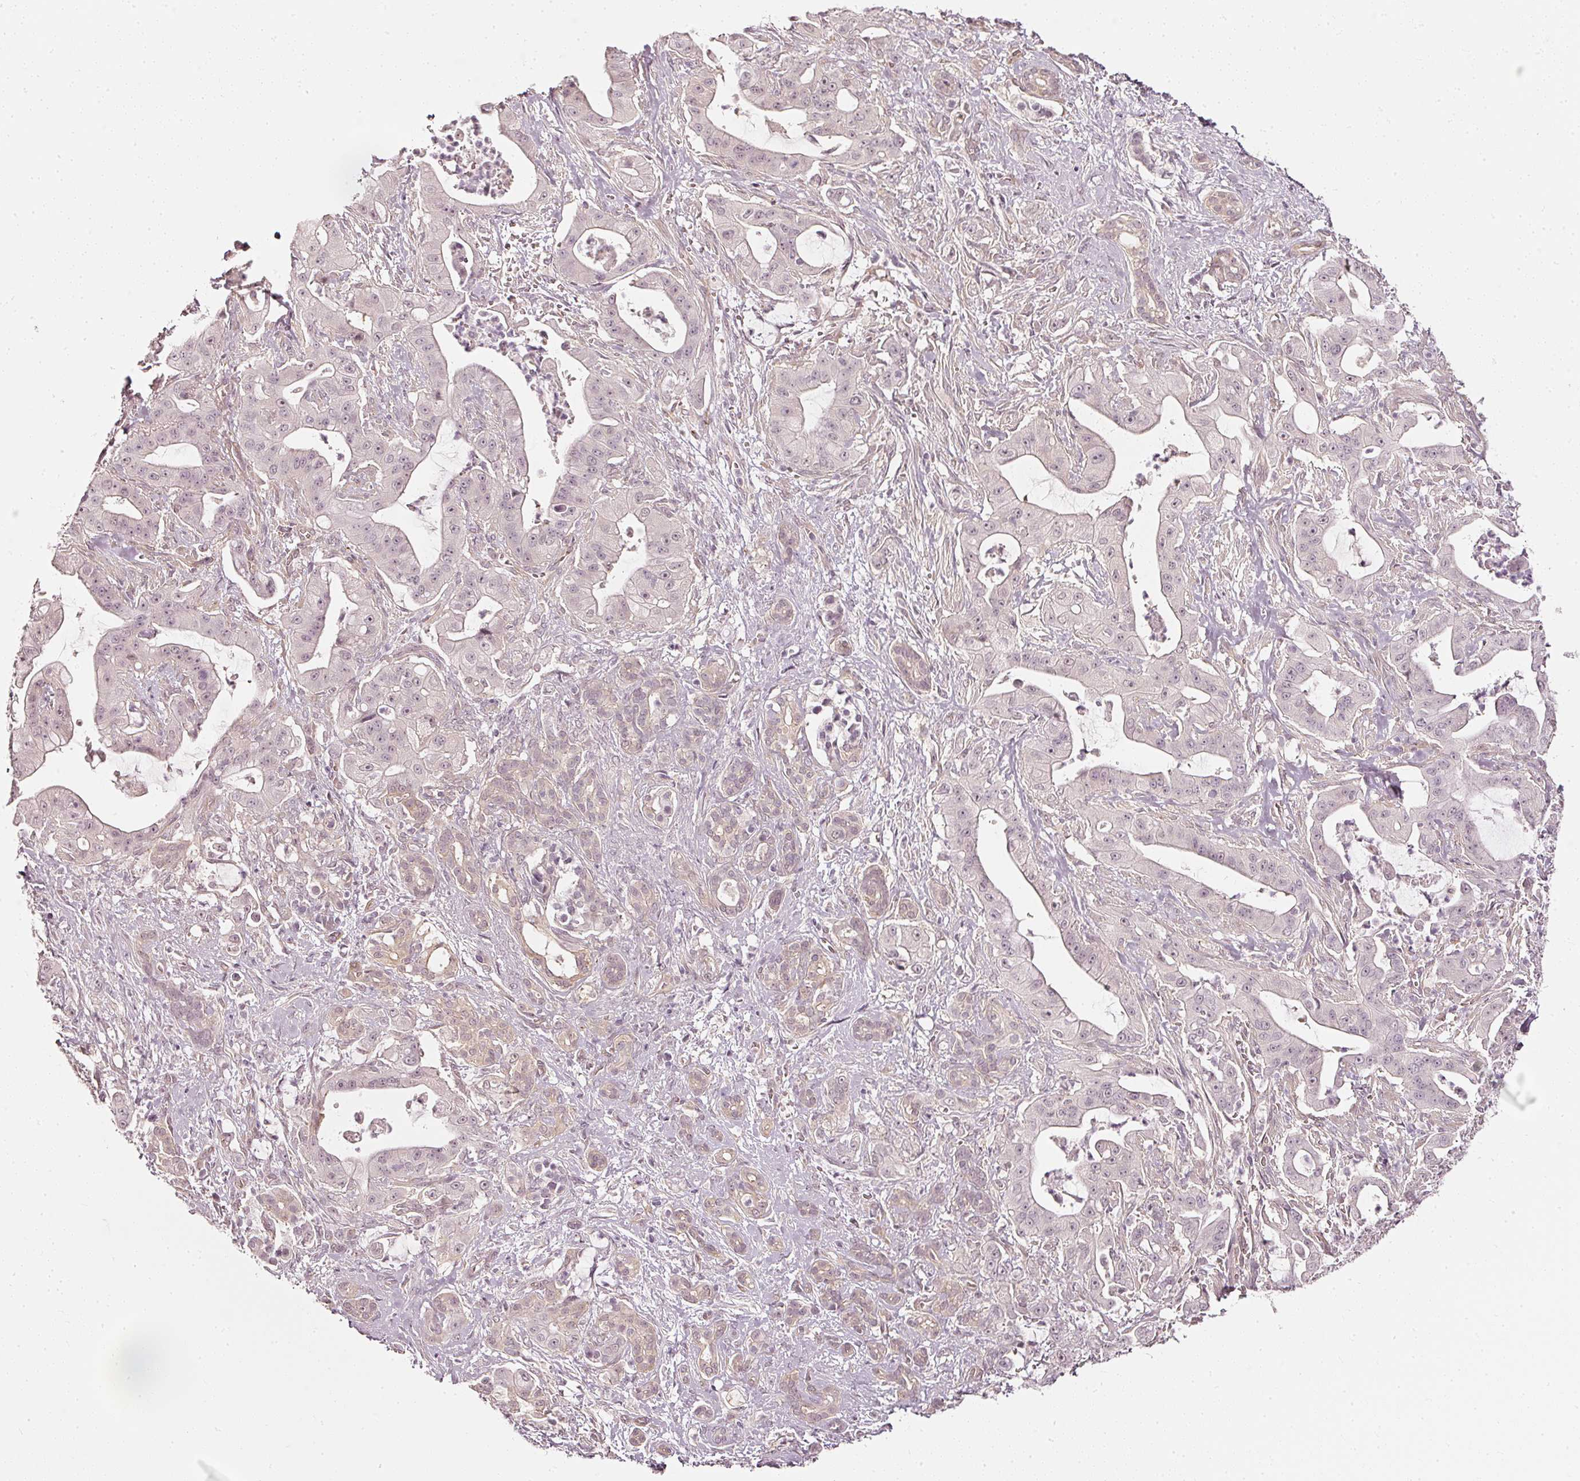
{"staining": {"intensity": "negative", "quantity": "none", "location": "none"}, "tissue": "pancreatic cancer", "cell_type": "Tumor cells", "image_type": "cancer", "snomed": [{"axis": "morphology", "description": "Adenocarcinoma, NOS"}, {"axis": "topography", "description": "Pancreas"}], "caption": "Tumor cells show no significant positivity in pancreatic cancer. Brightfield microscopy of IHC stained with DAB (3,3'-diaminobenzidine) (brown) and hematoxylin (blue), captured at high magnification.", "gene": "DRD2", "patient": {"sex": "male", "age": 57}}